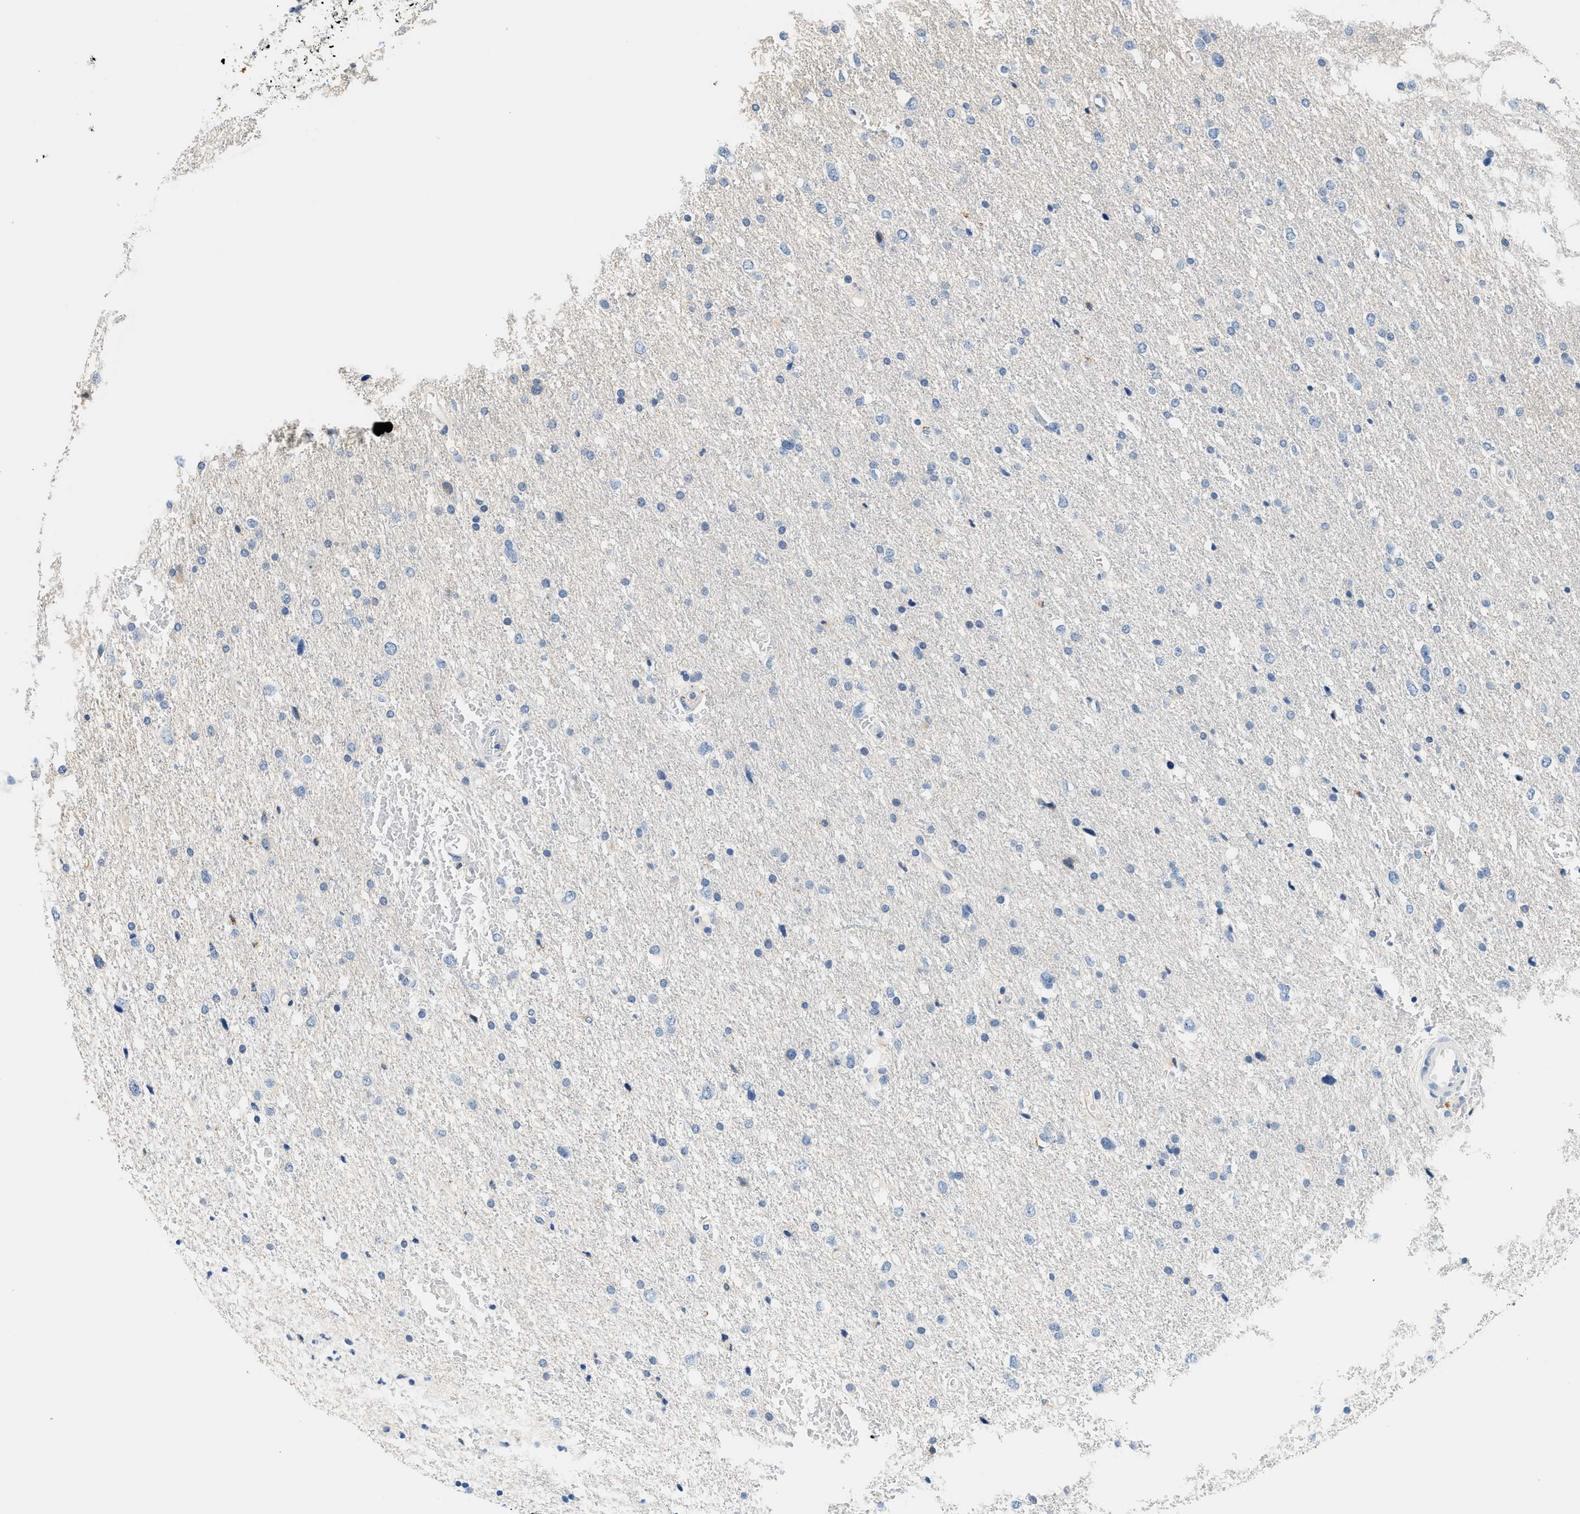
{"staining": {"intensity": "negative", "quantity": "none", "location": "none"}, "tissue": "glioma", "cell_type": "Tumor cells", "image_type": "cancer", "snomed": [{"axis": "morphology", "description": "Glioma, malignant, Low grade"}, {"axis": "topography", "description": "Brain"}], "caption": "High power microscopy photomicrograph of an immunohistochemistry image of glioma, revealing no significant expression in tumor cells.", "gene": "SLC35E1", "patient": {"sex": "female", "age": 37}}